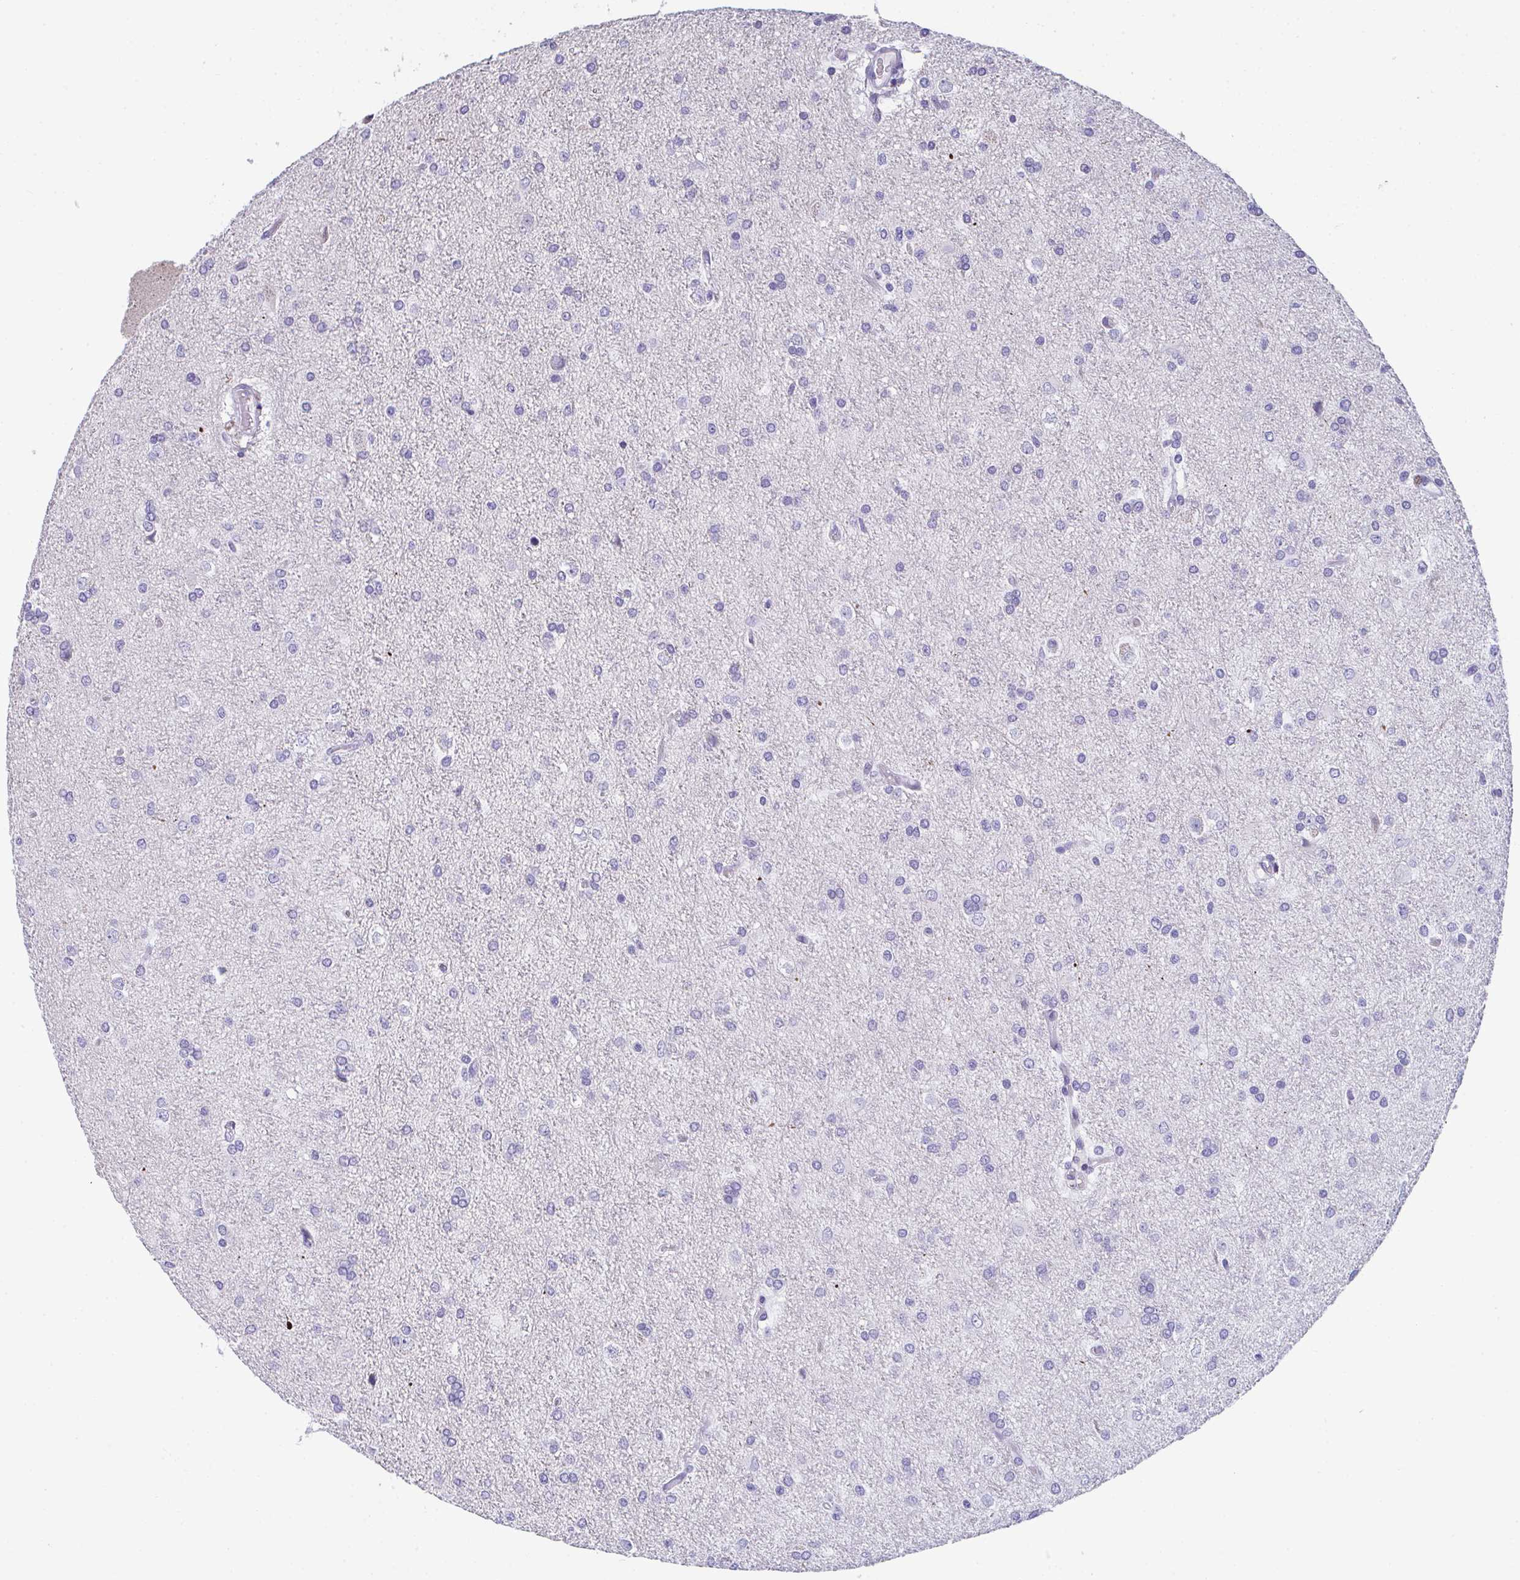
{"staining": {"intensity": "negative", "quantity": "none", "location": "none"}, "tissue": "glioma", "cell_type": "Tumor cells", "image_type": "cancer", "snomed": [{"axis": "morphology", "description": "Glioma, malignant, High grade"}, {"axis": "topography", "description": "Brain"}], "caption": "Glioma was stained to show a protein in brown. There is no significant positivity in tumor cells. (Immunohistochemistry (ihc), brightfield microscopy, high magnification).", "gene": "TTC30B", "patient": {"sex": "male", "age": 68}}